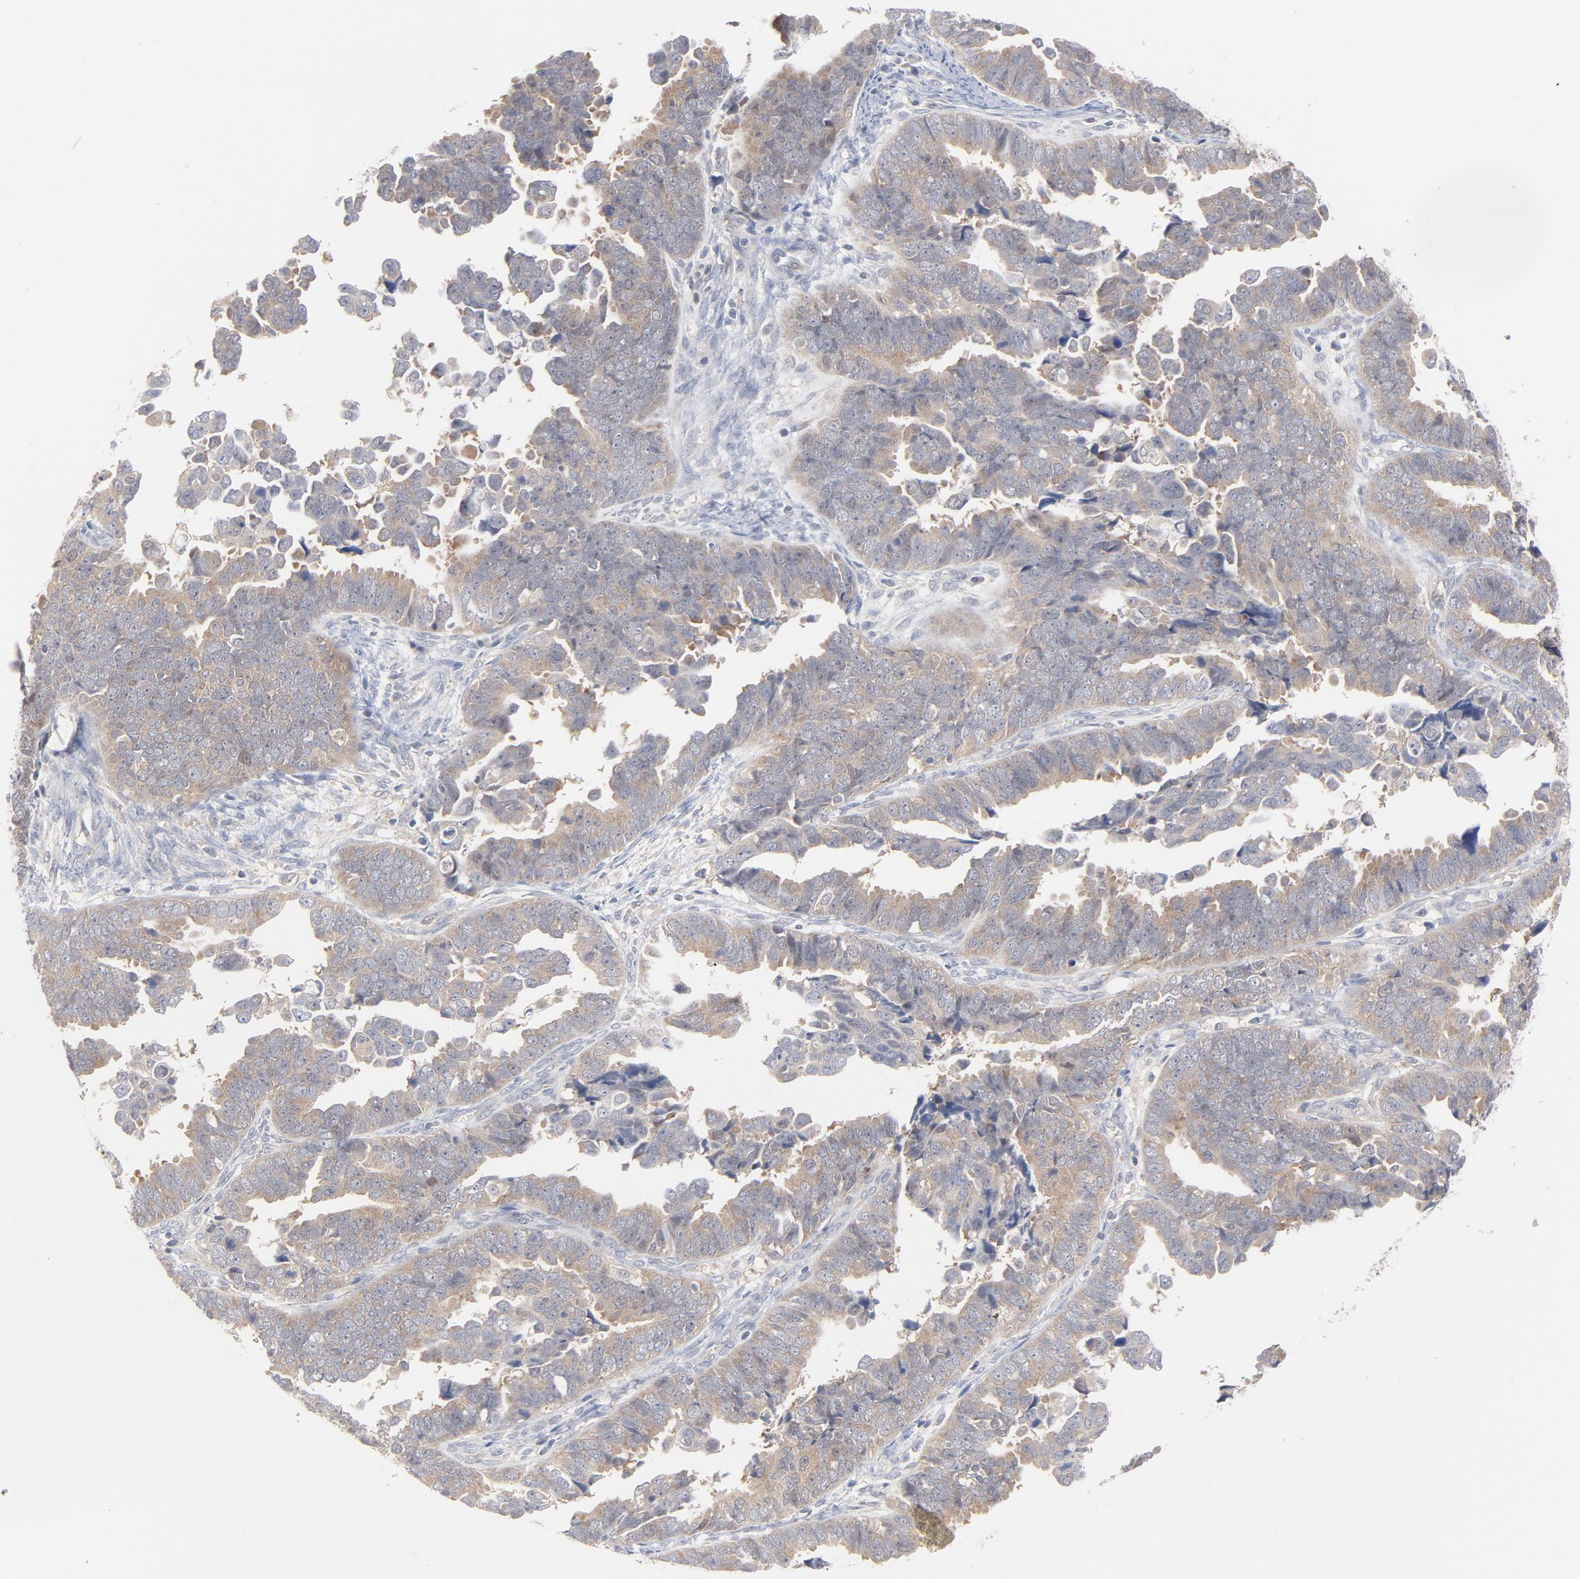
{"staining": {"intensity": "weak", "quantity": "25%-75%", "location": "cytoplasmic/membranous"}, "tissue": "endometrial cancer", "cell_type": "Tumor cells", "image_type": "cancer", "snomed": [{"axis": "morphology", "description": "Adenocarcinoma, NOS"}, {"axis": "topography", "description": "Endometrium"}], "caption": "An image of endometrial cancer (adenocarcinoma) stained for a protein demonstrates weak cytoplasmic/membranous brown staining in tumor cells.", "gene": "UBL4A", "patient": {"sex": "female", "age": 75}}